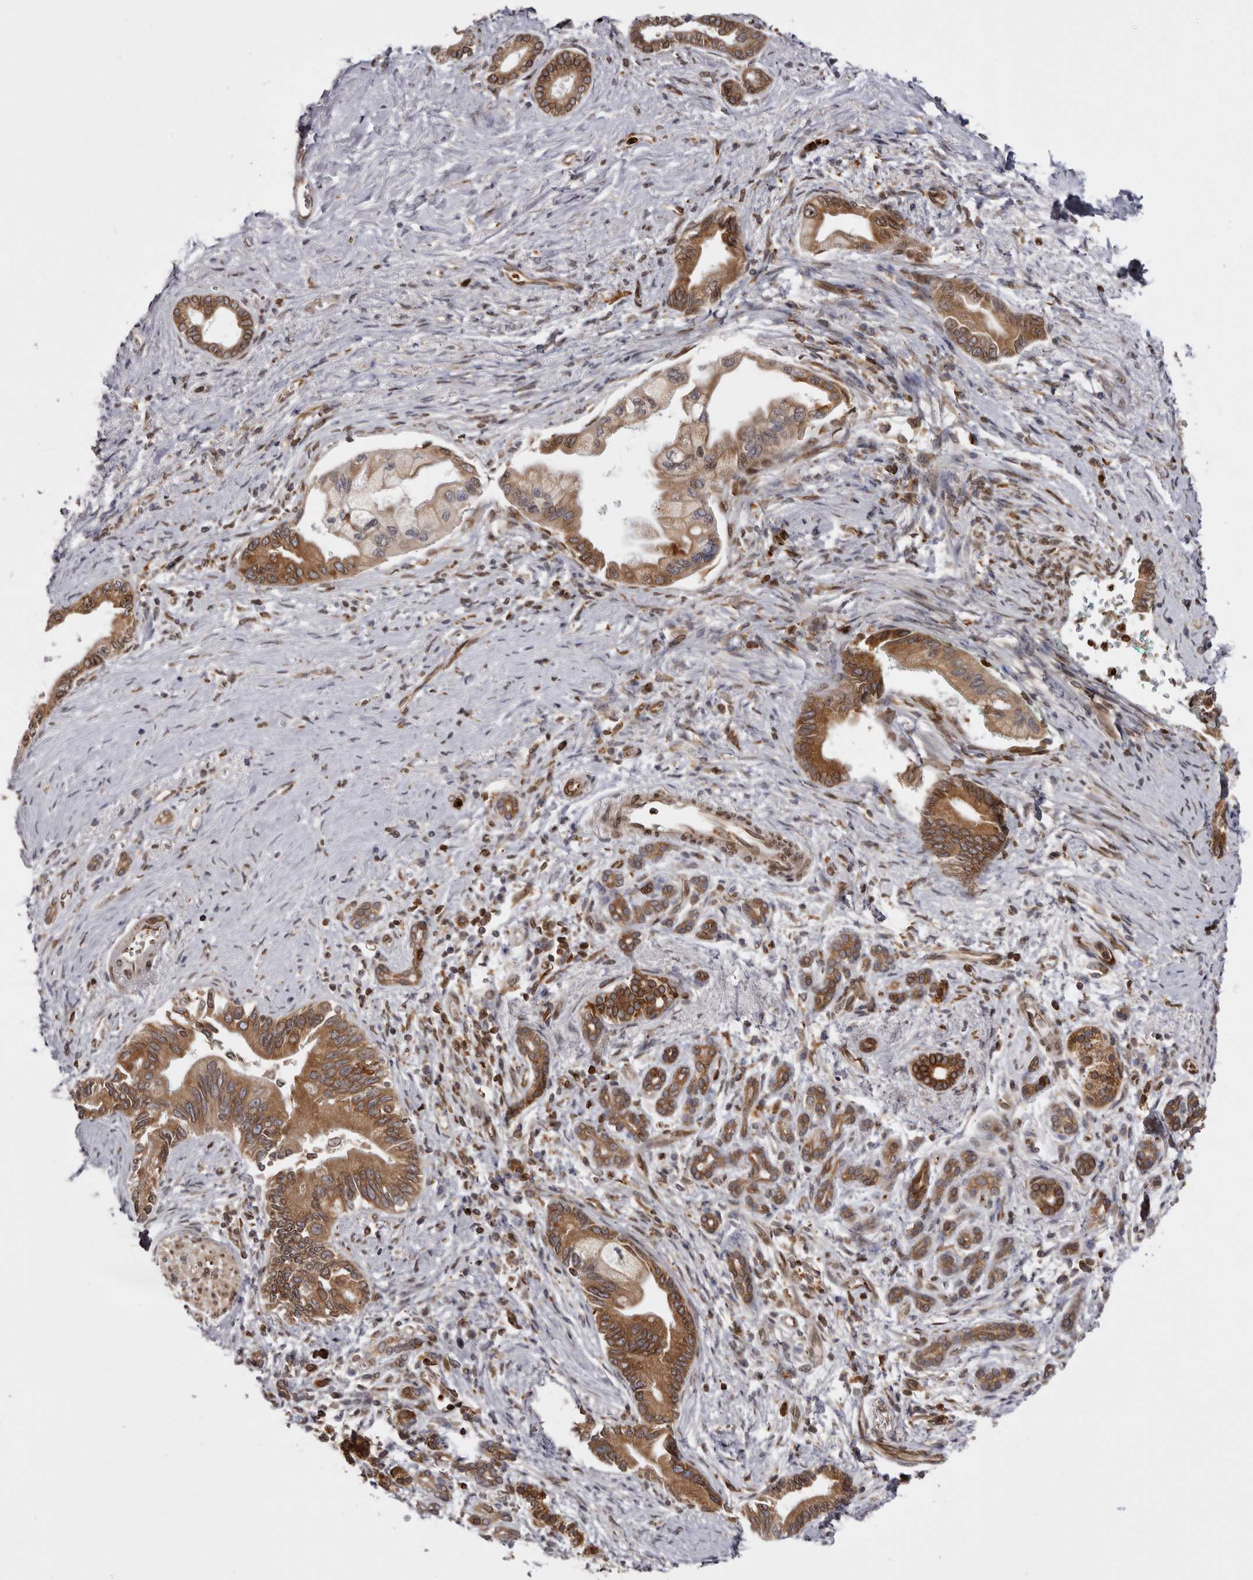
{"staining": {"intensity": "moderate", "quantity": ">75%", "location": "cytoplasmic/membranous"}, "tissue": "pancreatic cancer", "cell_type": "Tumor cells", "image_type": "cancer", "snomed": [{"axis": "morphology", "description": "Adenocarcinoma, NOS"}, {"axis": "topography", "description": "Pancreas"}], "caption": "Adenocarcinoma (pancreatic) was stained to show a protein in brown. There is medium levels of moderate cytoplasmic/membranous expression in approximately >75% of tumor cells. Nuclei are stained in blue.", "gene": "C4orf3", "patient": {"sex": "male", "age": 78}}